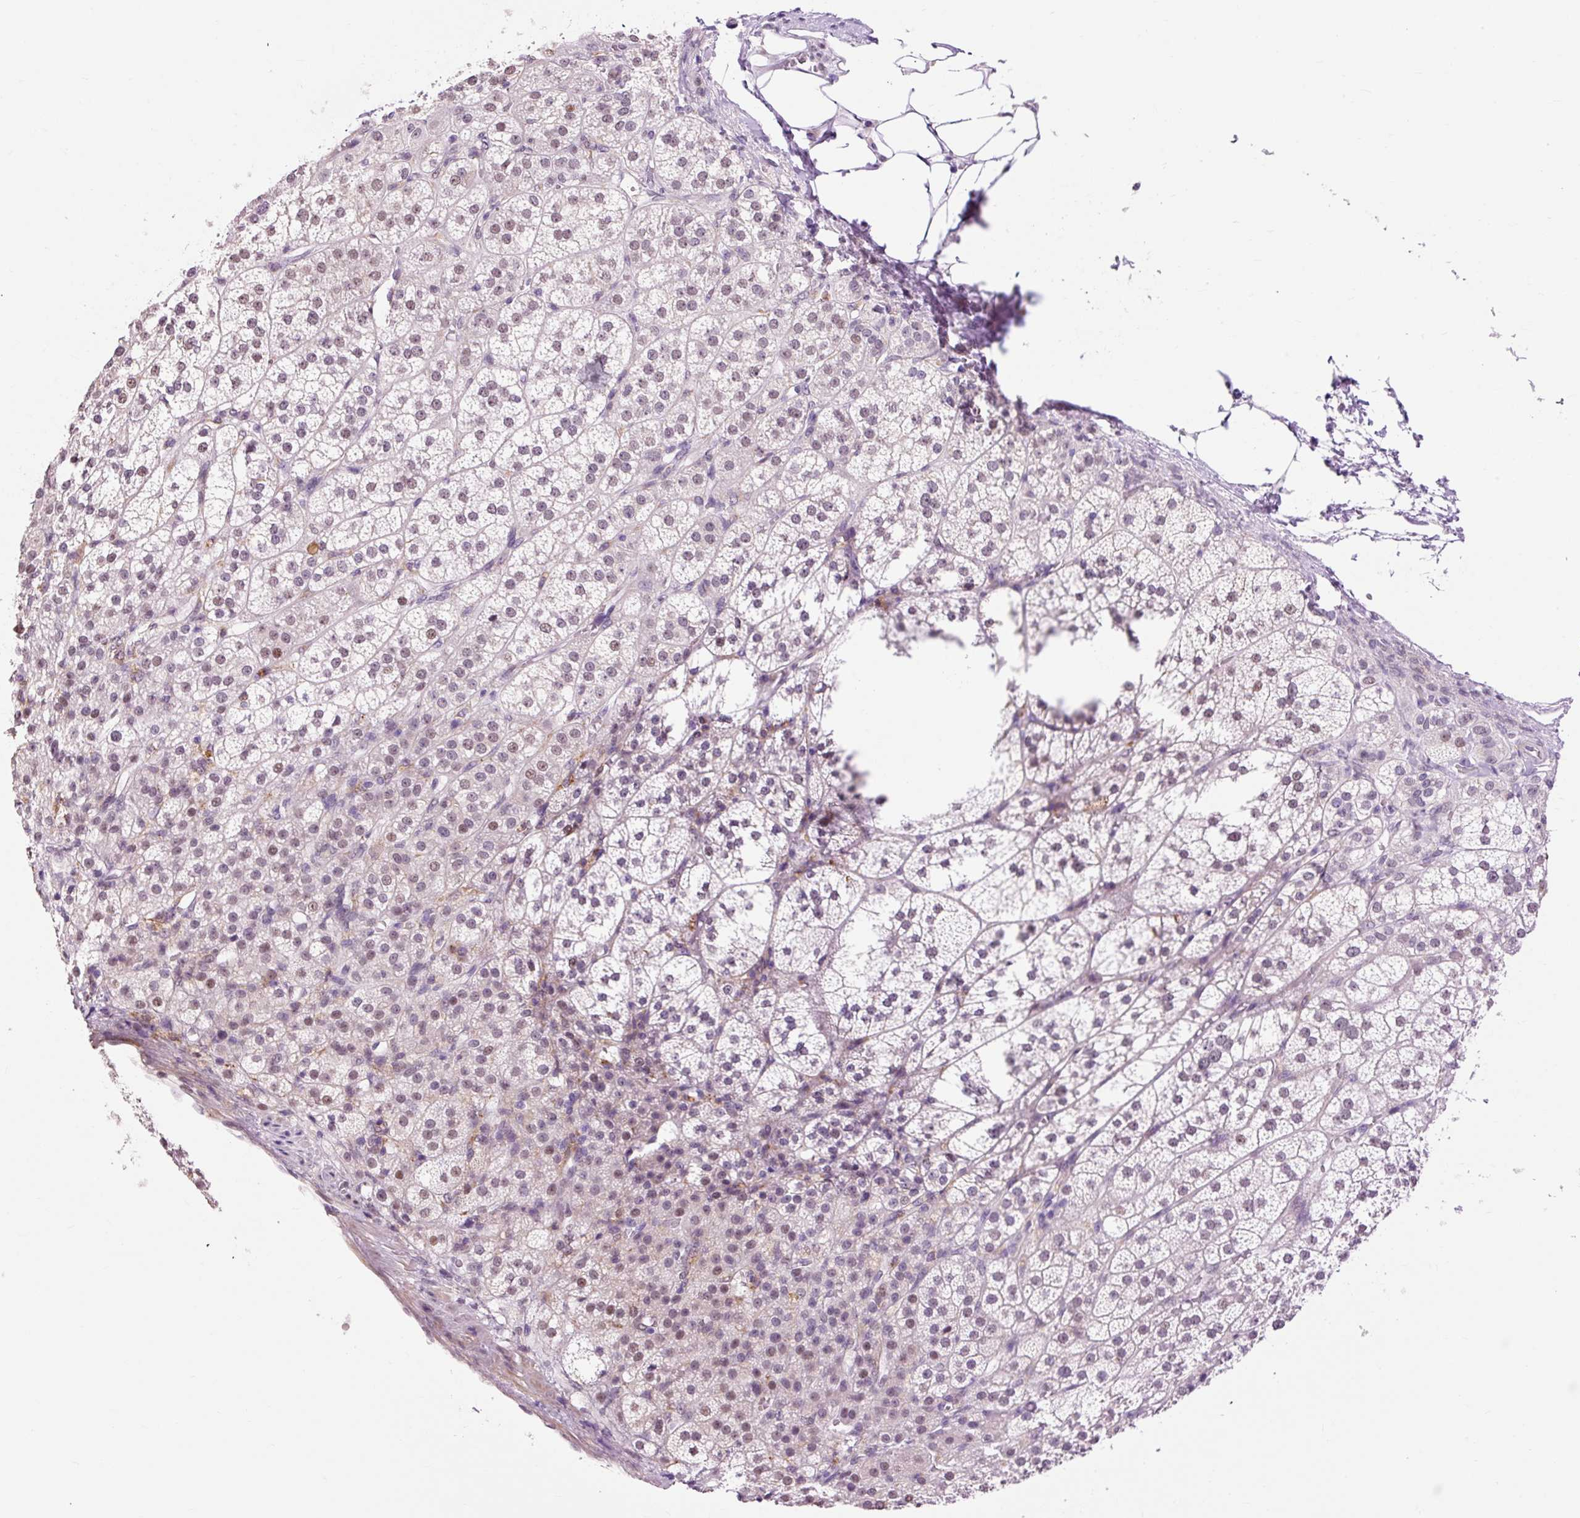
{"staining": {"intensity": "weak", "quantity": "25%-75%", "location": "nuclear"}, "tissue": "adrenal gland", "cell_type": "Glandular cells", "image_type": "normal", "snomed": [{"axis": "morphology", "description": "Normal tissue, NOS"}, {"axis": "topography", "description": "Adrenal gland"}], "caption": "High-power microscopy captured an IHC photomicrograph of unremarkable adrenal gland, revealing weak nuclear expression in about 25%-75% of glandular cells.", "gene": "LY86", "patient": {"sex": "female", "age": 60}}